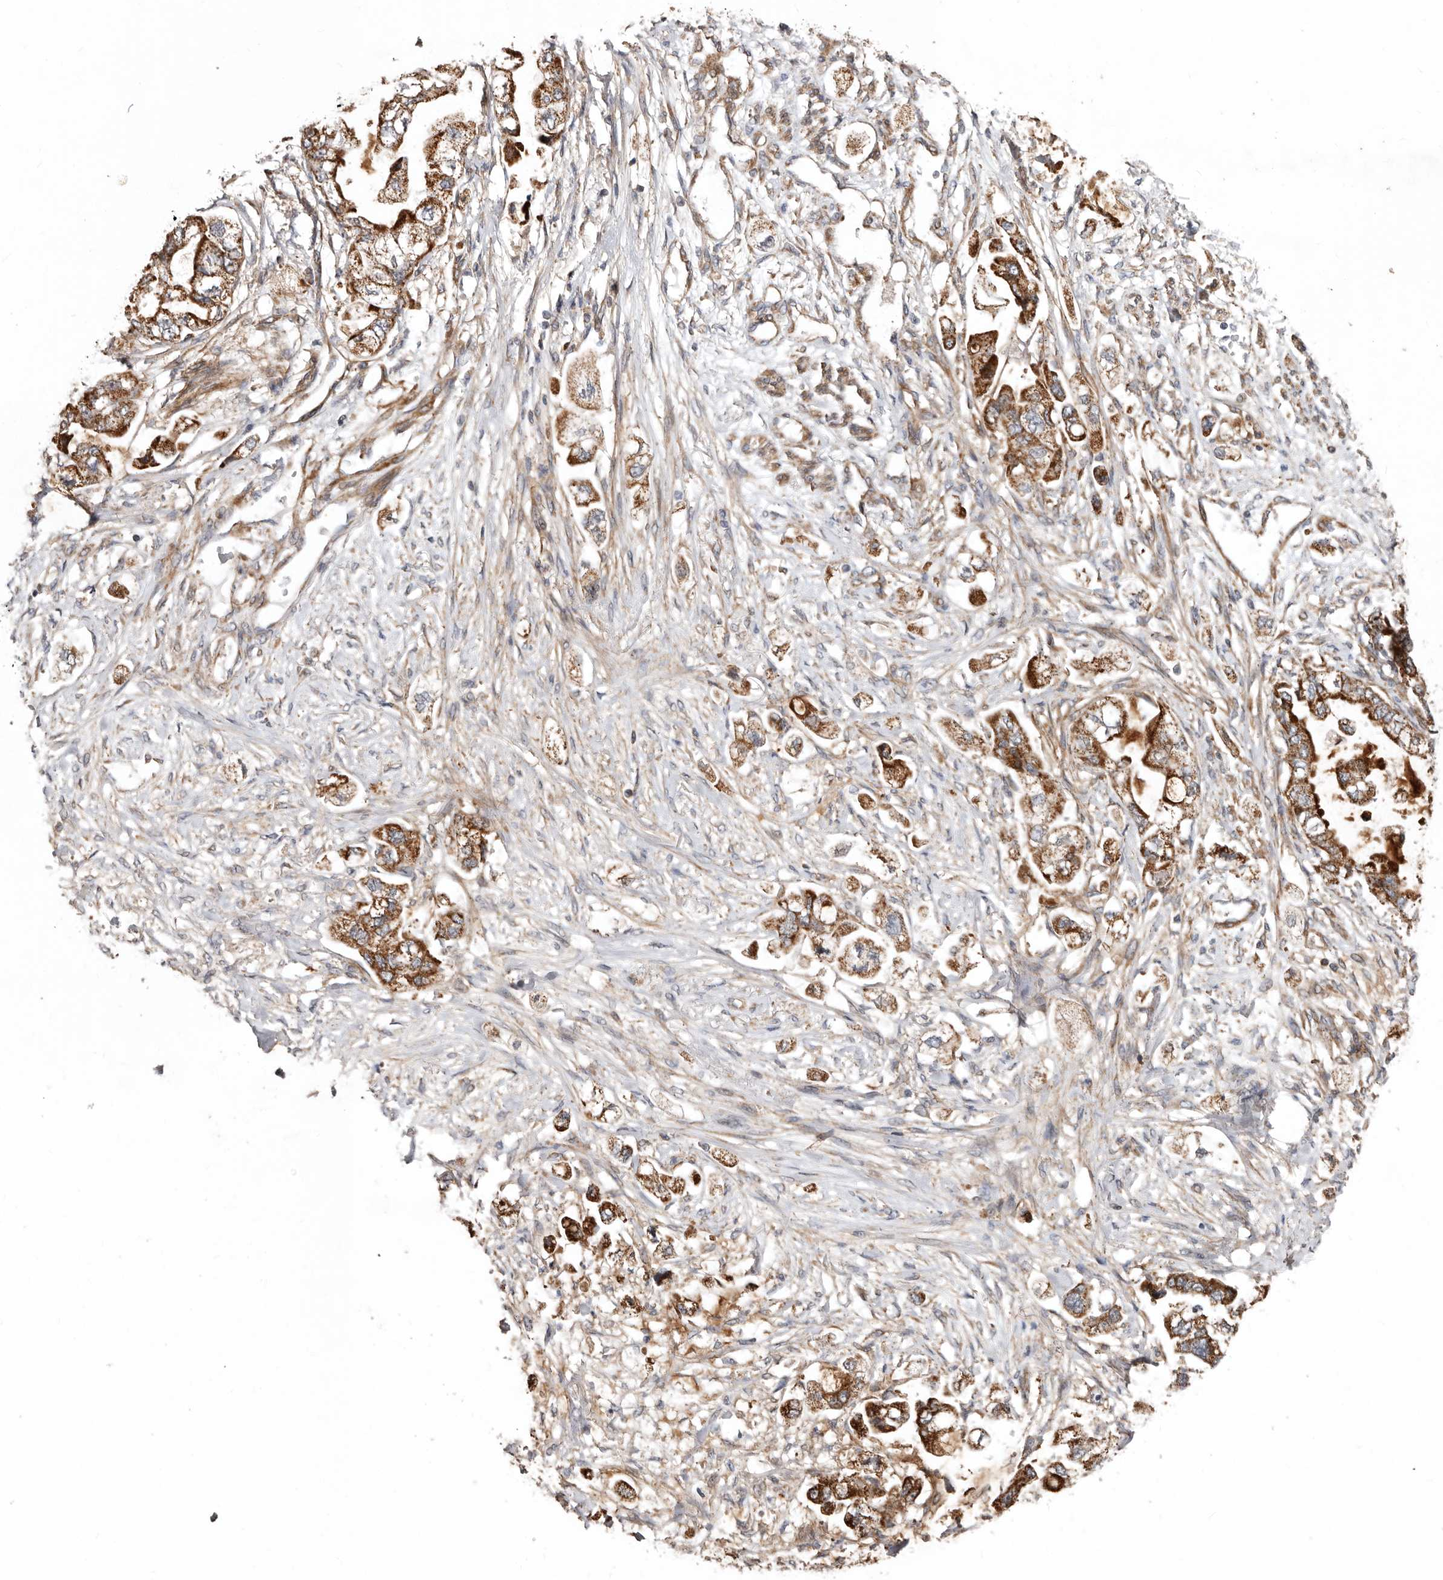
{"staining": {"intensity": "strong", "quantity": ">75%", "location": "cytoplasmic/membranous"}, "tissue": "stomach cancer", "cell_type": "Tumor cells", "image_type": "cancer", "snomed": [{"axis": "morphology", "description": "Adenocarcinoma, NOS"}, {"axis": "topography", "description": "Stomach"}], "caption": "An IHC image of neoplastic tissue is shown. Protein staining in brown shows strong cytoplasmic/membranous positivity in adenocarcinoma (stomach) within tumor cells. Immunohistochemistry stains the protein of interest in brown and the nuclei are stained blue.", "gene": "PROKR1", "patient": {"sex": "male", "age": 62}}